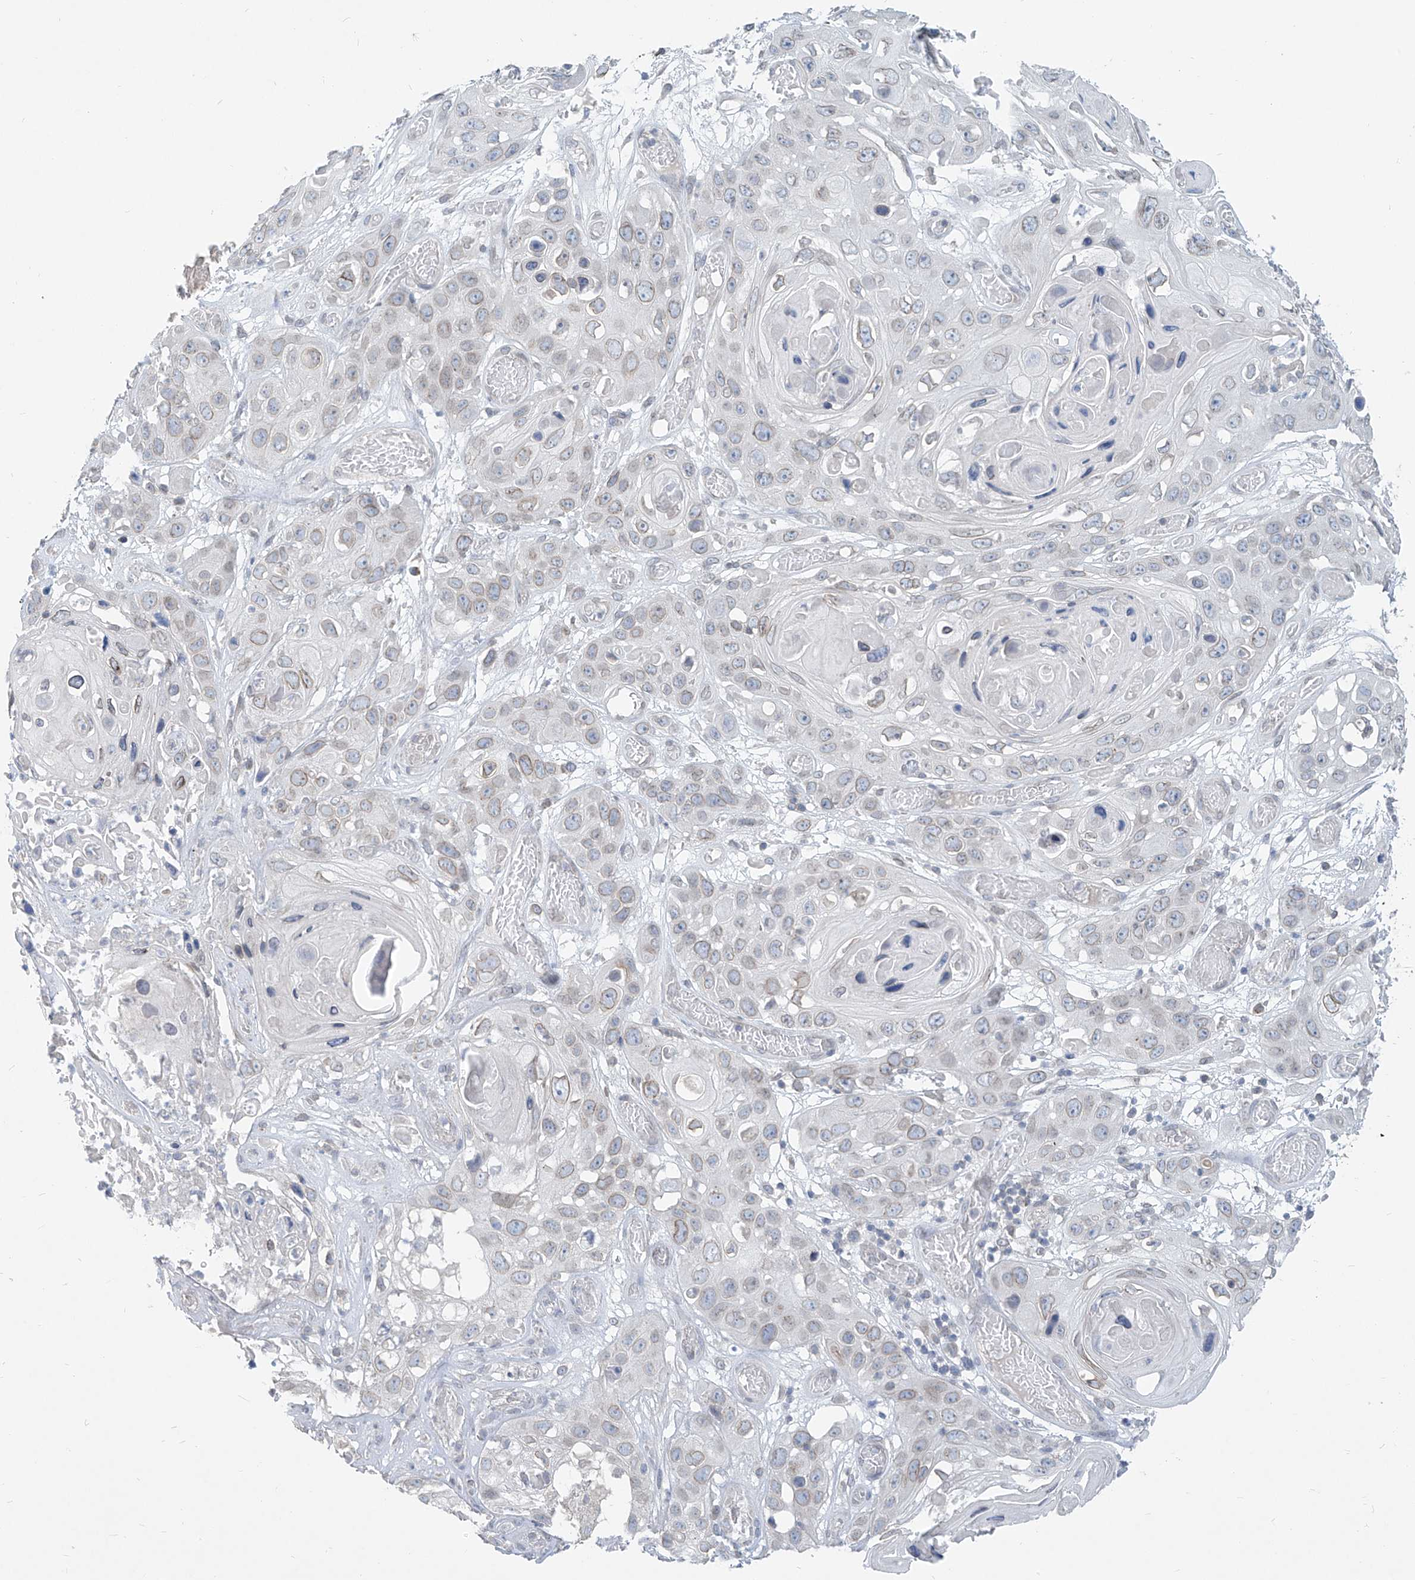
{"staining": {"intensity": "weak", "quantity": "25%-75%", "location": "cytoplasmic/membranous,nuclear"}, "tissue": "skin cancer", "cell_type": "Tumor cells", "image_type": "cancer", "snomed": [{"axis": "morphology", "description": "Squamous cell carcinoma, NOS"}, {"axis": "topography", "description": "Skin"}], "caption": "Immunohistochemistry staining of skin cancer, which reveals low levels of weak cytoplasmic/membranous and nuclear expression in about 25%-75% of tumor cells indicating weak cytoplasmic/membranous and nuclear protein expression. The staining was performed using DAB (brown) for protein detection and nuclei were counterstained in hematoxylin (blue).", "gene": "KRTAP25-1", "patient": {"sex": "male", "age": 55}}